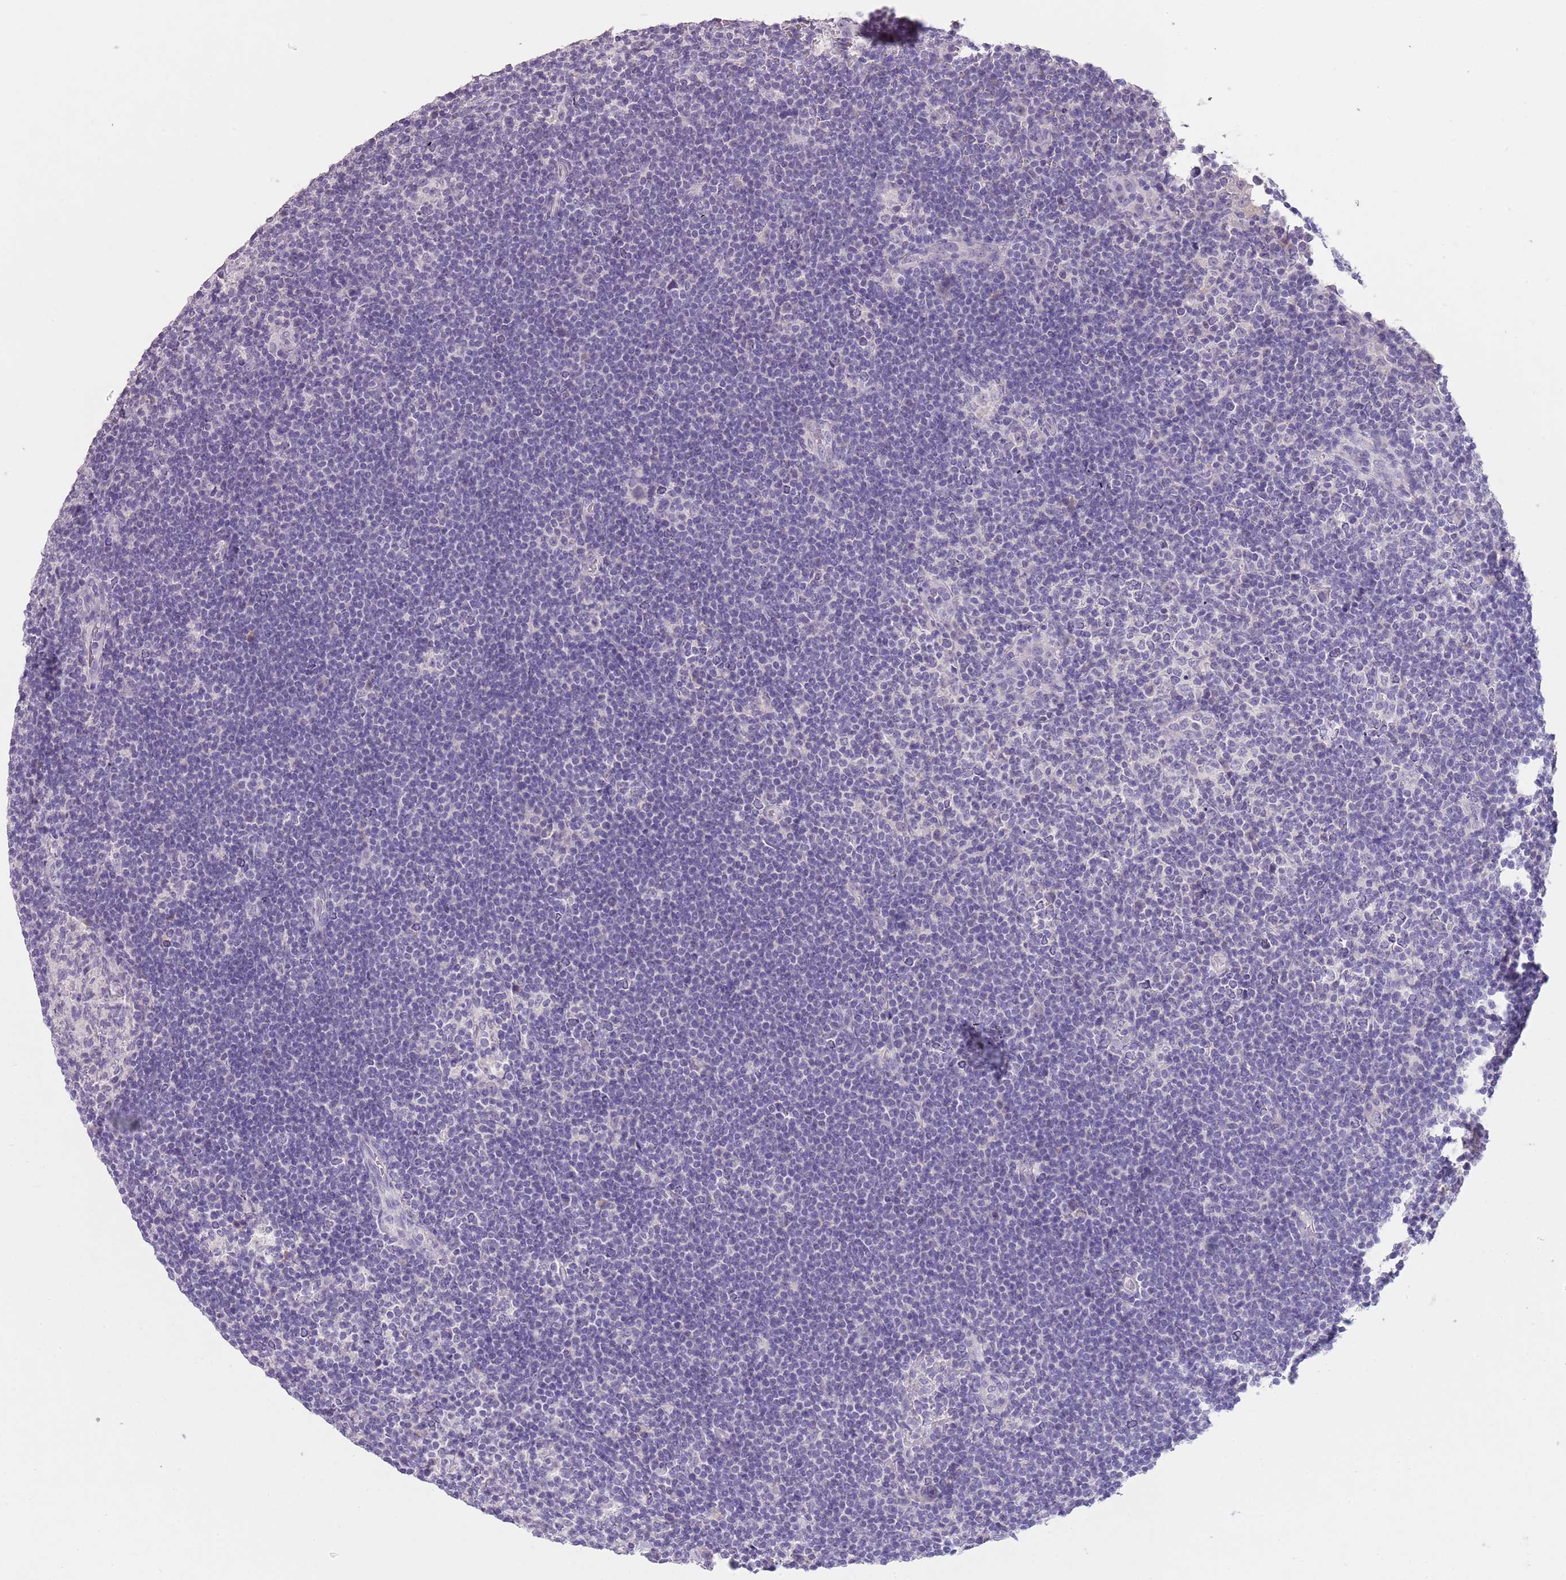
{"staining": {"intensity": "negative", "quantity": "none", "location": "none"}, "tissue": "lymphoma", "cell_type": "Tumor cells", "image_type": "cancer", "snomed": [{"axis": "morphology", "description": "Hodgkin's disease, NOS"}, {"axis": "topography", "description": "Lymph node"}], "caption": "This histopathology image is of lymphoma stained with immunohistochemistry (IHC) to label a protein in brown with the nuclei are counter-stained blue. There is no staining in tumor cells.", "gene": "SLC35E3", "patient": {"sex": "female", "age": 57}}